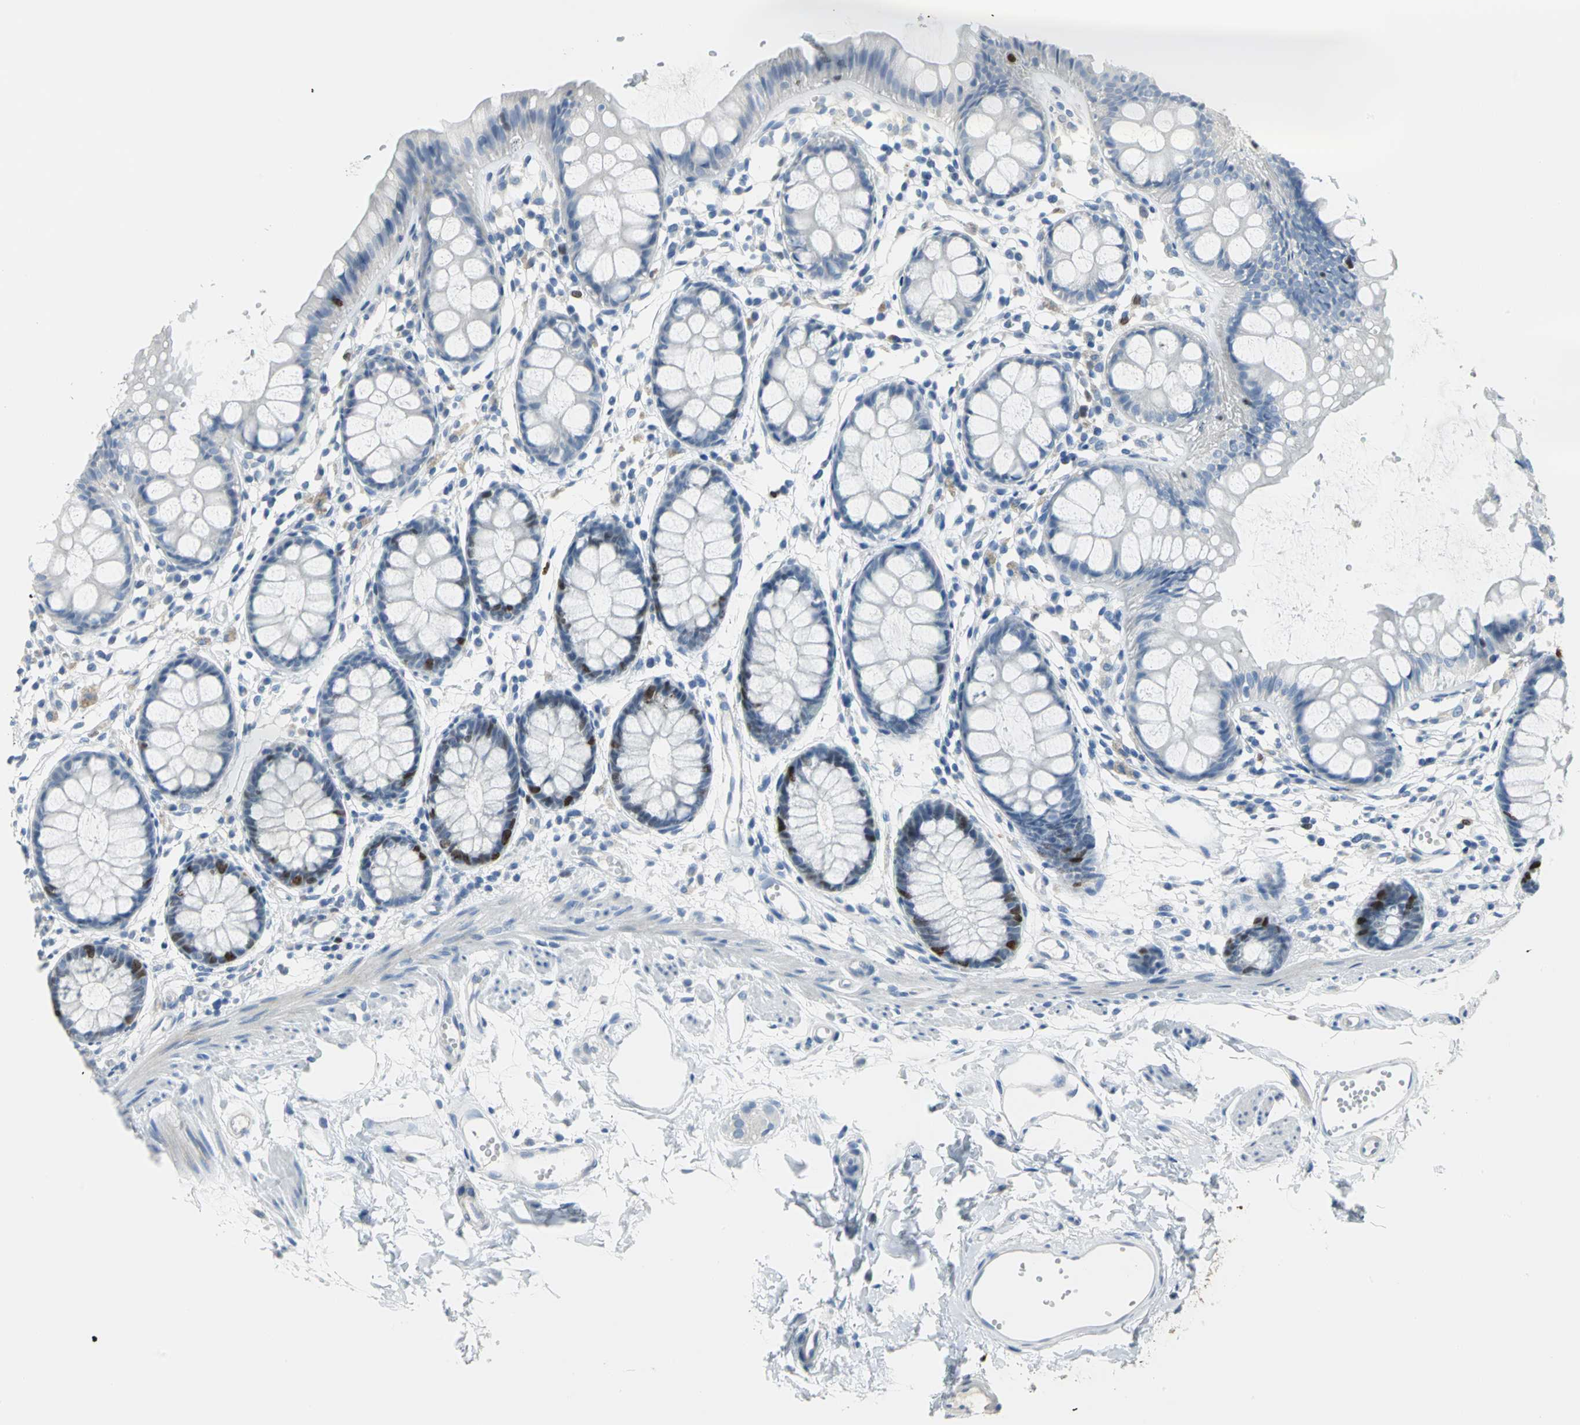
{"staining": {"intensity": "strong", "quantity": "<25%", "location": "nuclear"}, "tissue": "rectum", "cell_type": "Glandular cells", "image_type": "normal", "snomed": [{"axis": "morphology", "description": "Normal tissue, NOS"}, {"axis": "topography", "description": "Rectum"}], "caption": "Approximately <25% of glandular cells in unremarkable human rectum display strong nuclear protein expression as visualized by brown immunohistochemical staining.", "gene": "MCM3", "patient": {"sex": "female", "age": 66}}